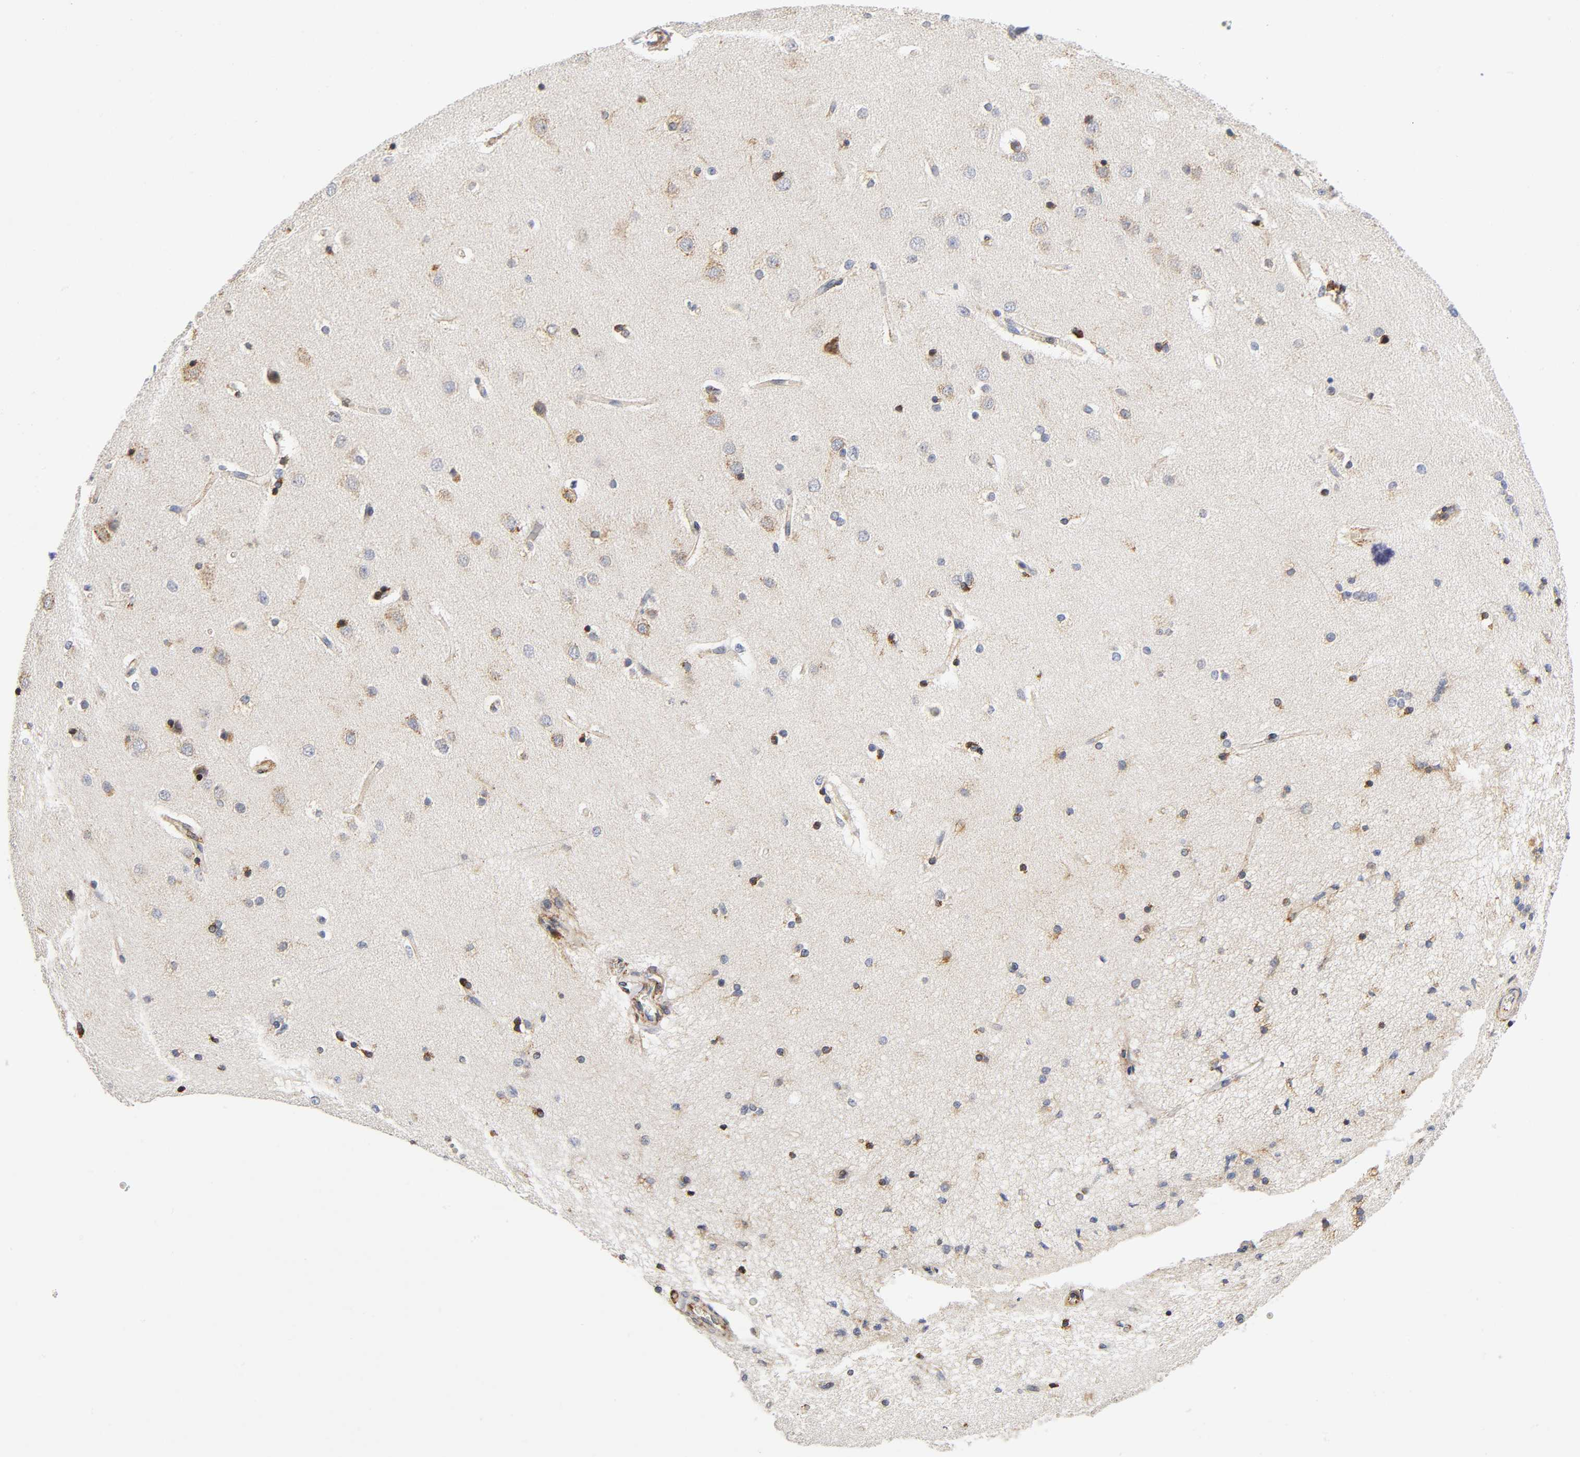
{"staining": {"intensity": "weak", "quantity": ">75%", "location": "cytoplasmic/membranous"}, "tissue": "cerebral cortex", "cell_type": "Endothelial cells", "image_type": "normal", "snomed": [{"axis": "morphology", "description": "Normal tissue, NOS"}, {"axis": "topography", "description": "Cerebral cortex"}], "caption": "Cerebral cortex stained with DAB (3,3'-diaminobenzidine) IHC reveals low levels of weak cytoplasmic/membranous staining in approximately >75% of endothelial cells.", "gene": "SOS2", "patient": {"sex": "female", "age": 54}}